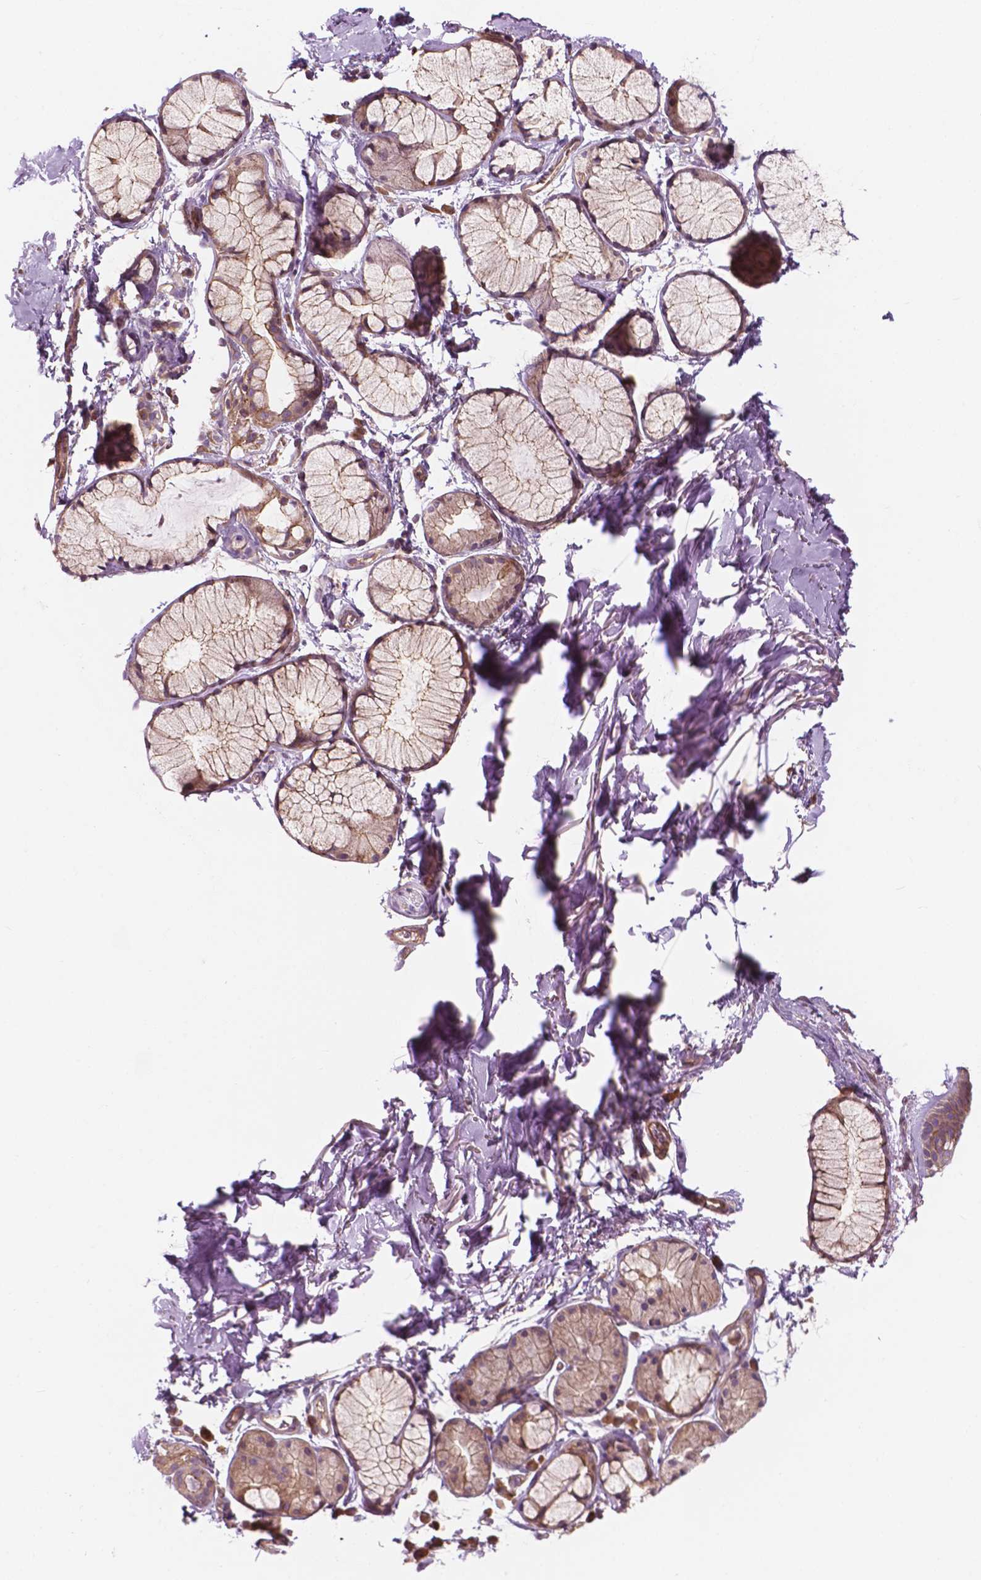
{"staining": {"intensity": "moderate", "quantity": "25%-75%", "location": "cytoplasmic/membranous"}, "tissue": "adipose tissue", "cell_type": "Adipocytes", "image_type": "normal", "snomed": [{"axis": "morphology", "description": "Normal tissue, NOS"}, {"axis": "topography", "description": "Cartilage tissue"}, {"axis": "topography", "description": "Bronchus"}], "caption": "Immunohistochemistry of normal human adipose tissue reveals medium levels of moderate cytoplasmic/membranous expression in about 25%-75% of adipocytes.", "gene": "SURF4", "patient": {"sex": "female", "age": 79}}